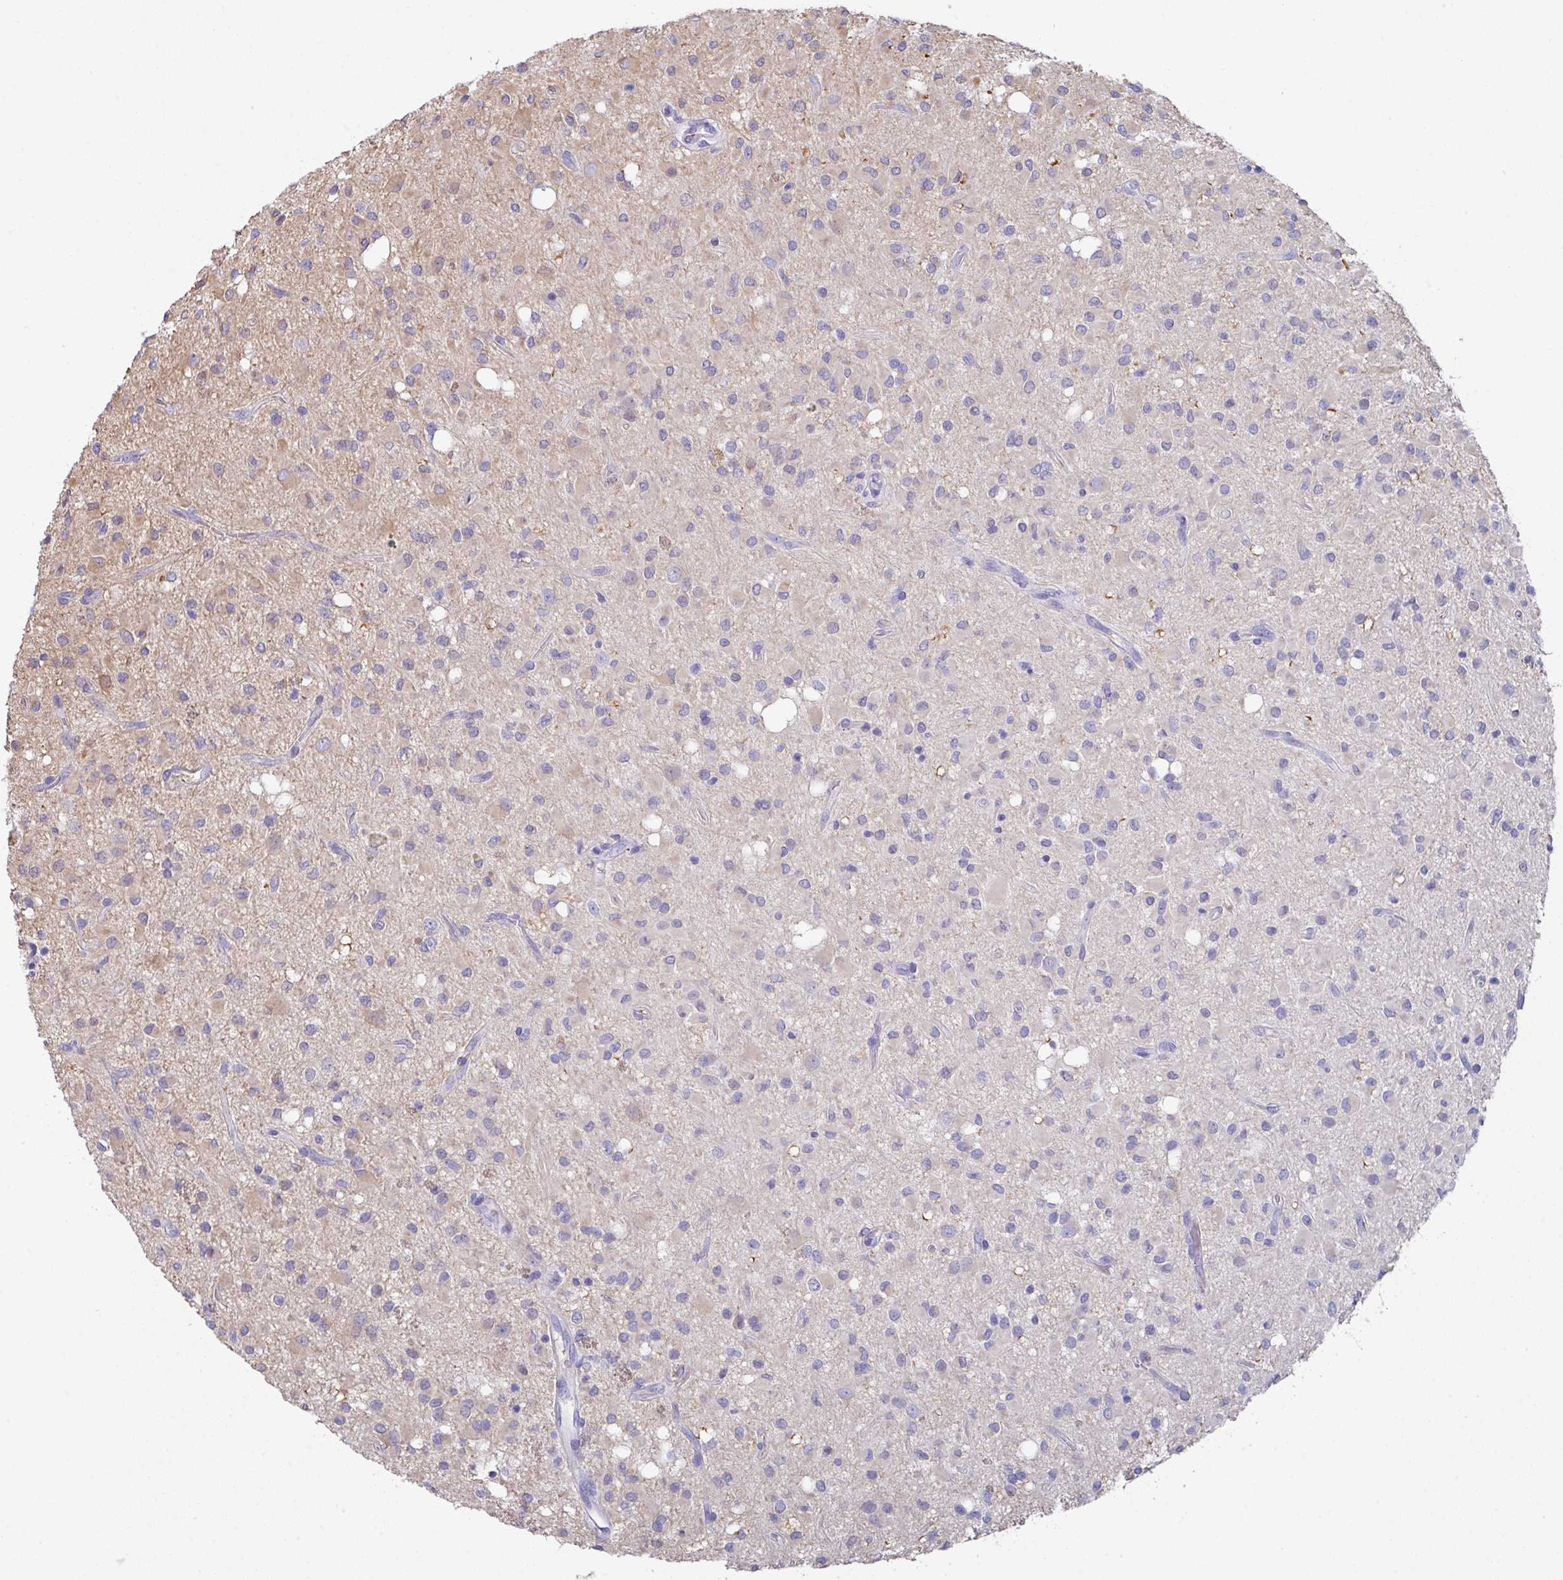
{"staining": {"intensity": "negative", "quantity": "none", "location": "none"}, "tissue": "glioma", "cell_type": "Tumor cells", "image_type": "cancer", "snomed": [{"axis": "morphology", "description": "Glioma, malignant, Low grade"}, {"axis": "topography", "description": "Brain"}], "caption": "Protein analysis of malignant low-grade glioma displays no significant expression in tumor cells. Brightfield microscopy of immunohistochemistry stained with DAB (brown) and hematoxylin (blue), captured at high magnification.", "gene": "PEX10", "patient": {"sex": "female", "age": 33}}